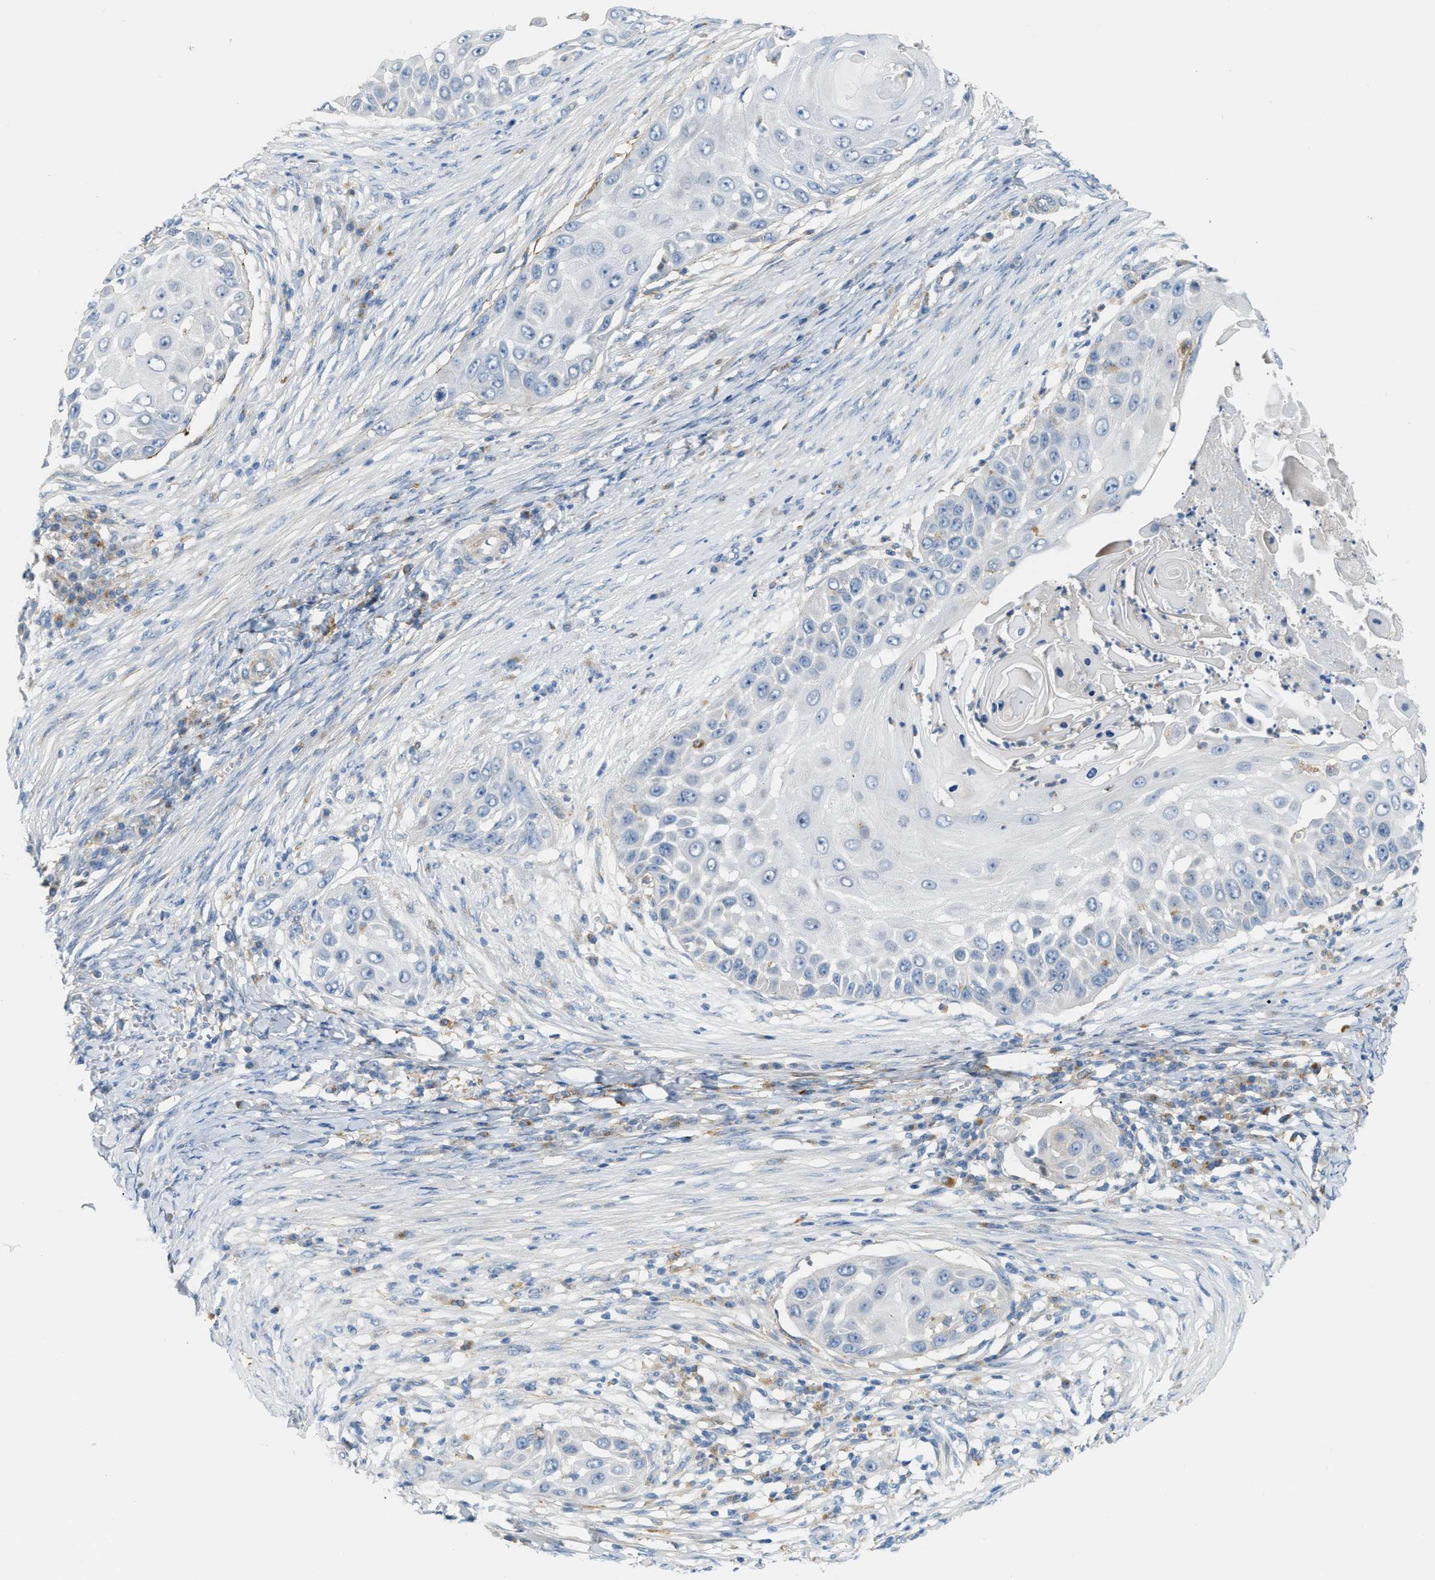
{"staining": {"intensity": "negative", "quantity": "none", "location": "none"}, "tissue": "skin cancer", "cell_type": "Tumor cells", "image_type": "cancer", "snomed": [{"axis": "morphology", "description": "Squamous cell carcinoma, NOS"}, {"axis": "topography", "description": "Skin"}], "caption": "Tumor cells are negative for brown protein staining in skin cancer (squamous cell carcinoma).", "gene": "LMBRD1", "patient": {"sex": "female", "age": 44}}